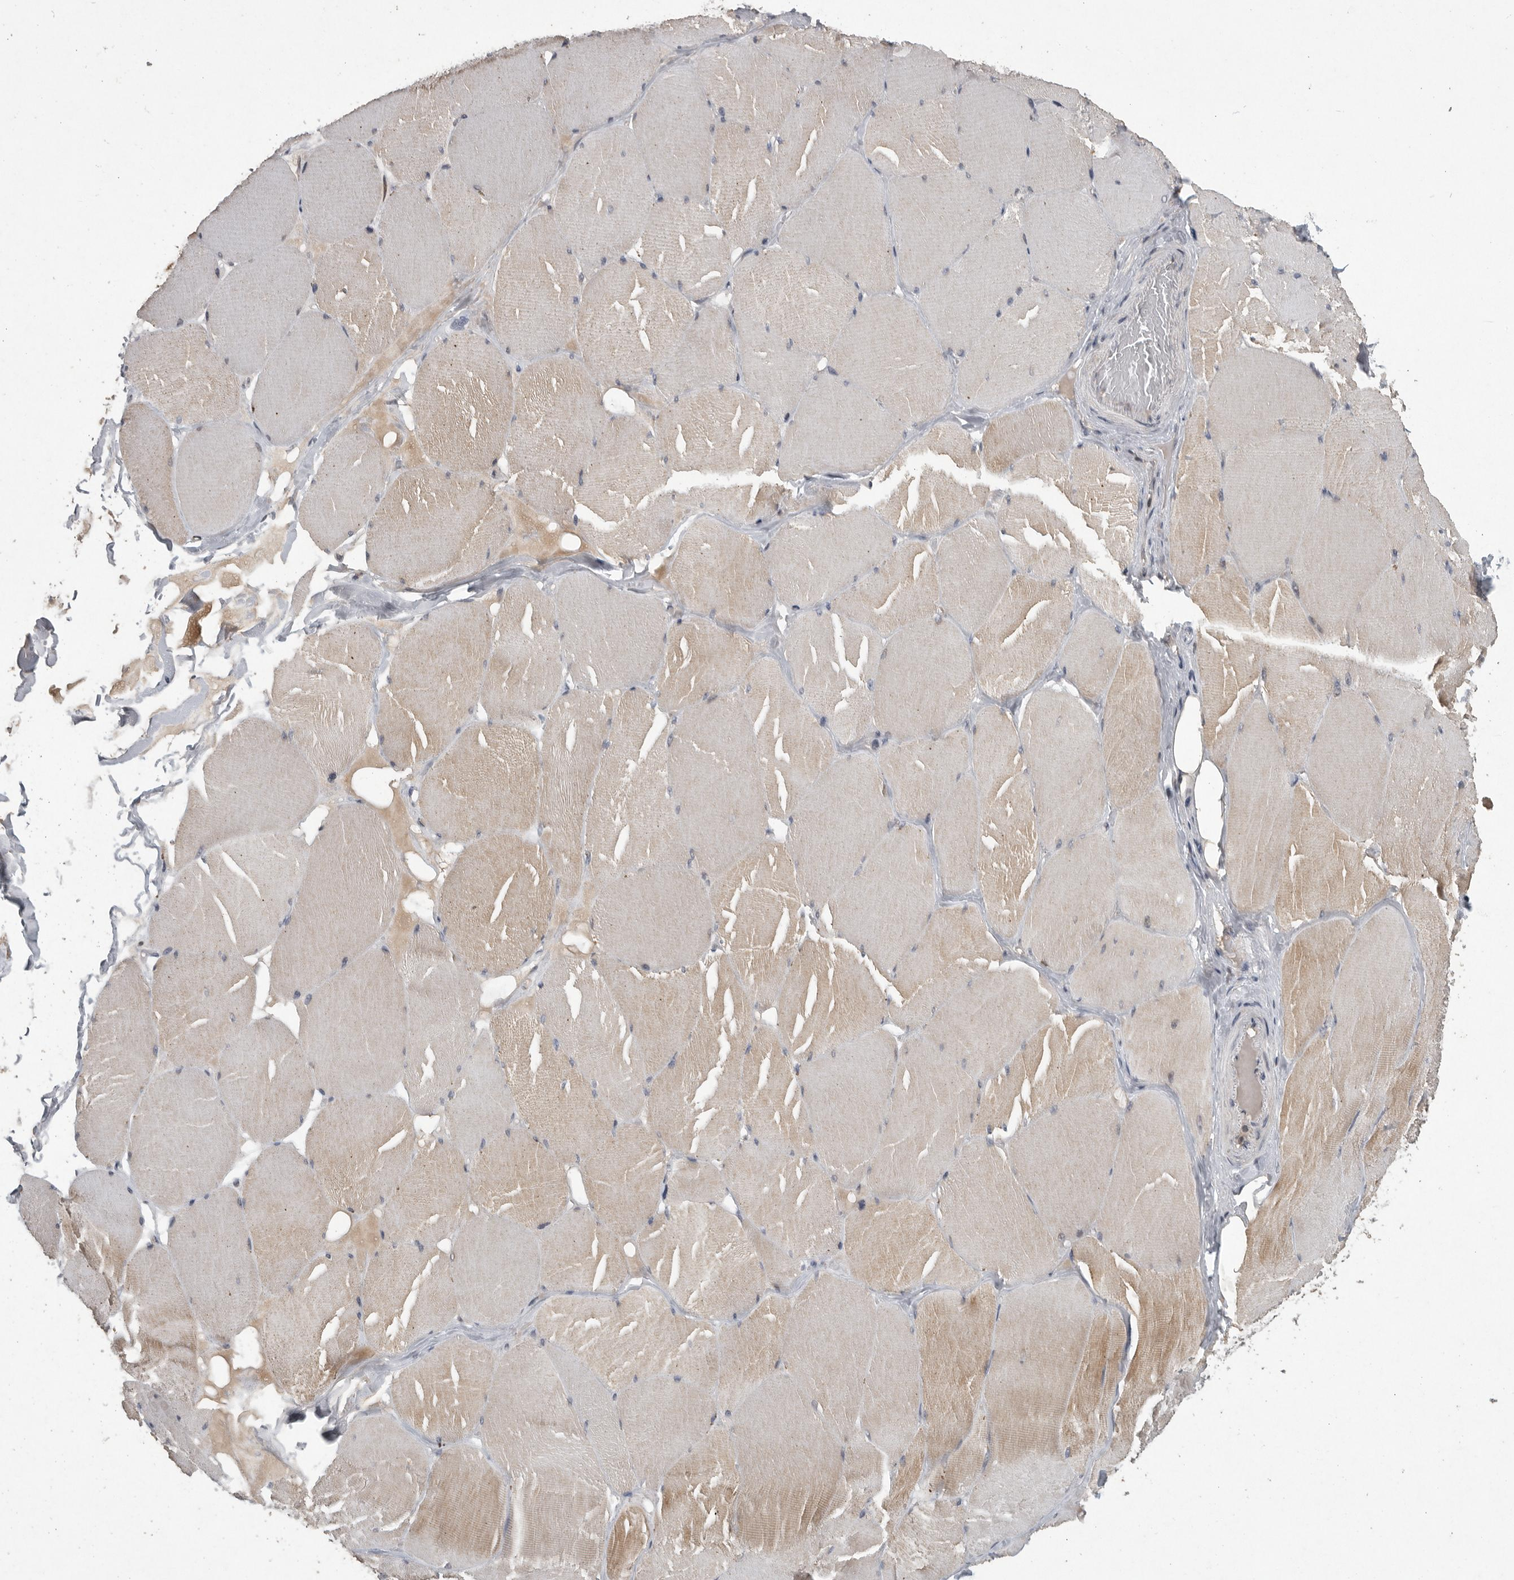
{"staining": {"intensity": "moderate", "quantity": "<25%", "location": "cytoplasmic/membranous"}, "tissue": "skeletal muscle", "cell_type": "Myocytes", "image_type": "normal", "snomed": [{"axis": "morphology", "description": "Normal tissue, NOS"}, {"axis": "topography", "description": "Skin"}, {"axis": "topography", "description": "Skeletal muscle"}], "caption": "A photomicrograph of human skeletal muscle stained for a protein reveals moderate cytoplasmic/membranous brown staining in myocytes. (DAB = brown stain, brightfield microscopy at high magnification).", "gene": "MAN2A1", "patient": {"sex": "male", "age": 83}}